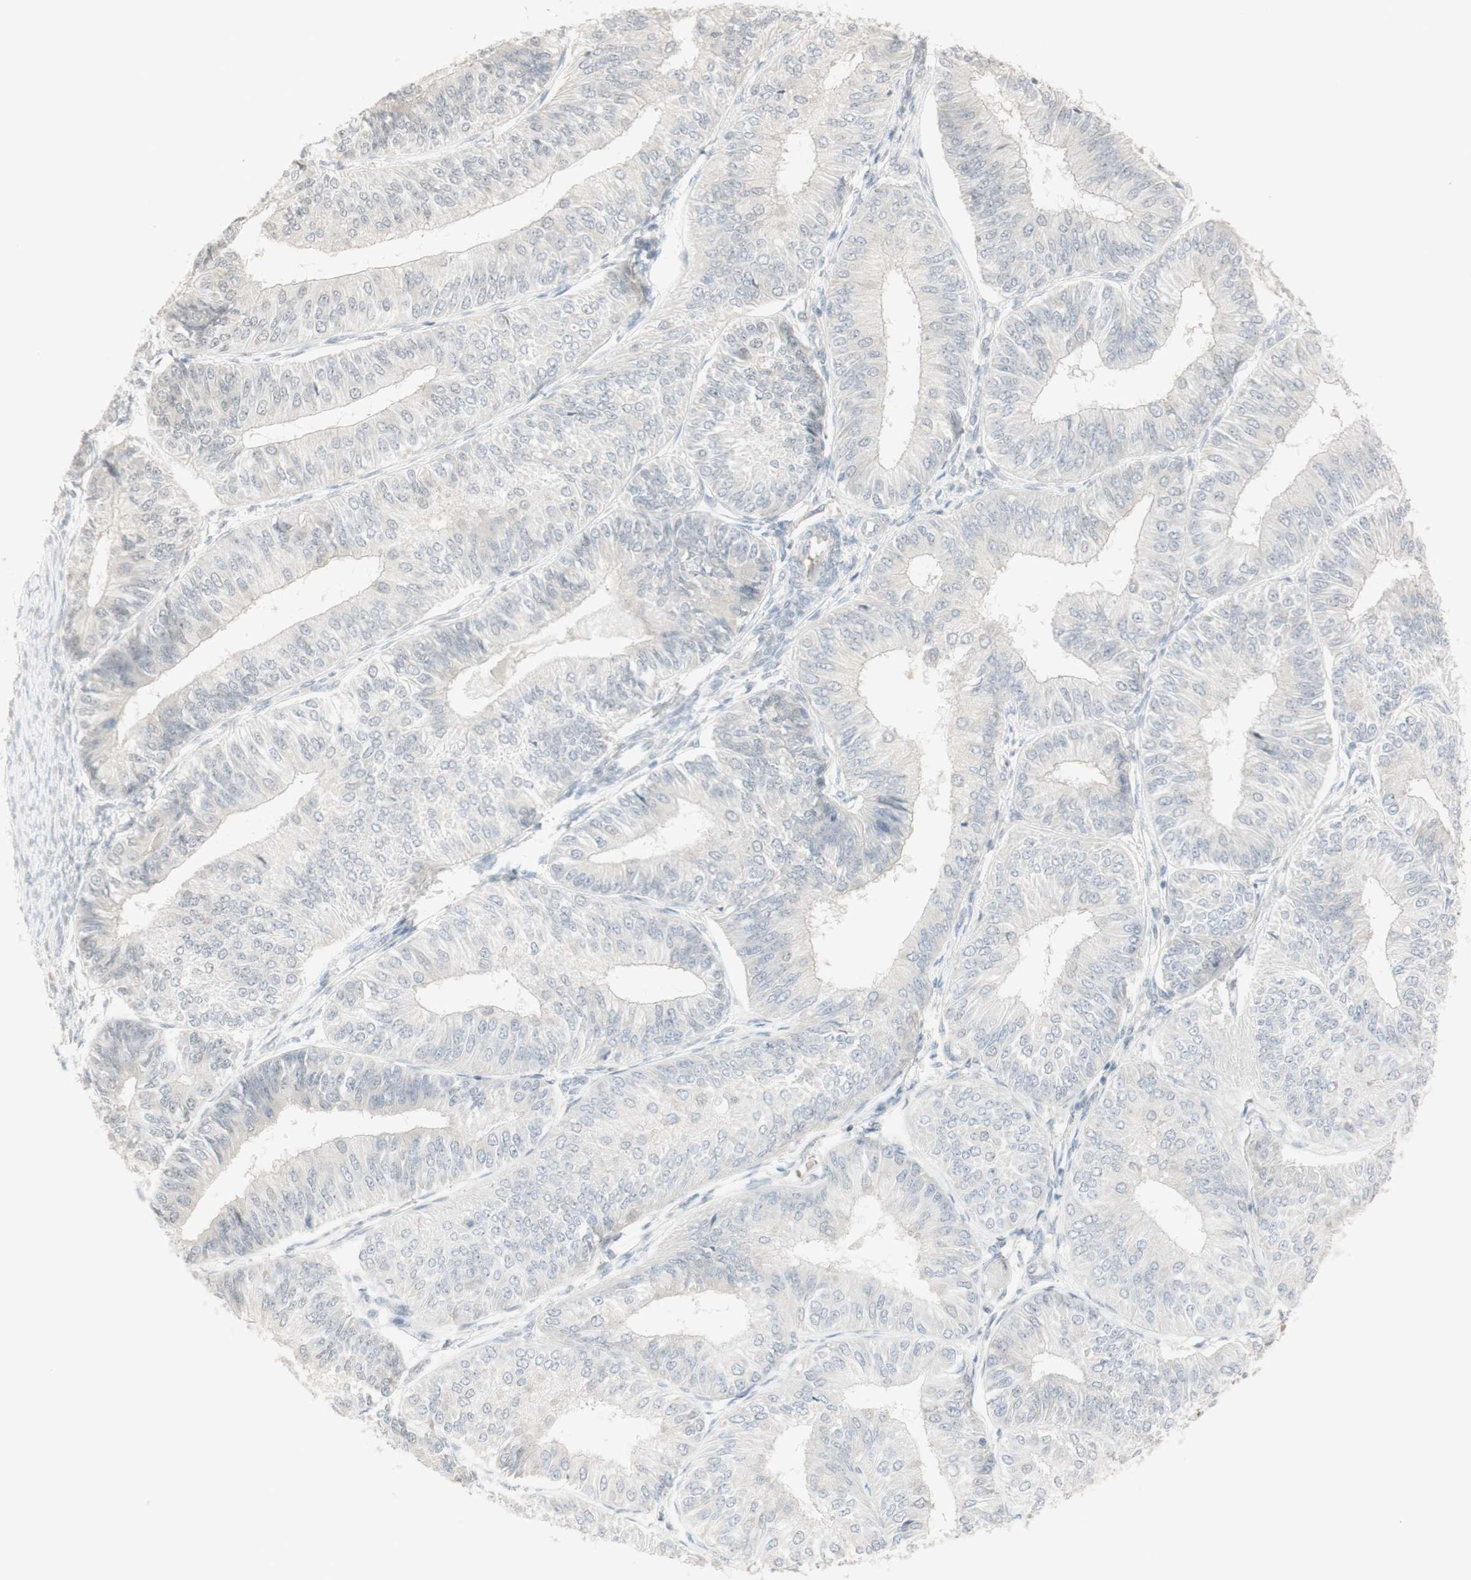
{"staining": {"intensity": "negative", "quantity": "none", "location": "none"}, "tissue": "endometrial cancer", "cell_type": "Tumor cells", "image_type": "cancer", "snomed": [{"axis": "morphology", "description": "Adenocarcinoma, NOS"}, {"axis": "topography", "description": "Endometrium"}], "caption": "Tumor cells are negative for protein expression in human endometrial cancer (adenocarcinoma). (DAB (3,3'-diaminobenzidine) immunohistochemistry with hematoxylin counter stain).", "gene": "PLCD4", "patient": {"sex": "female", "age": 58}}